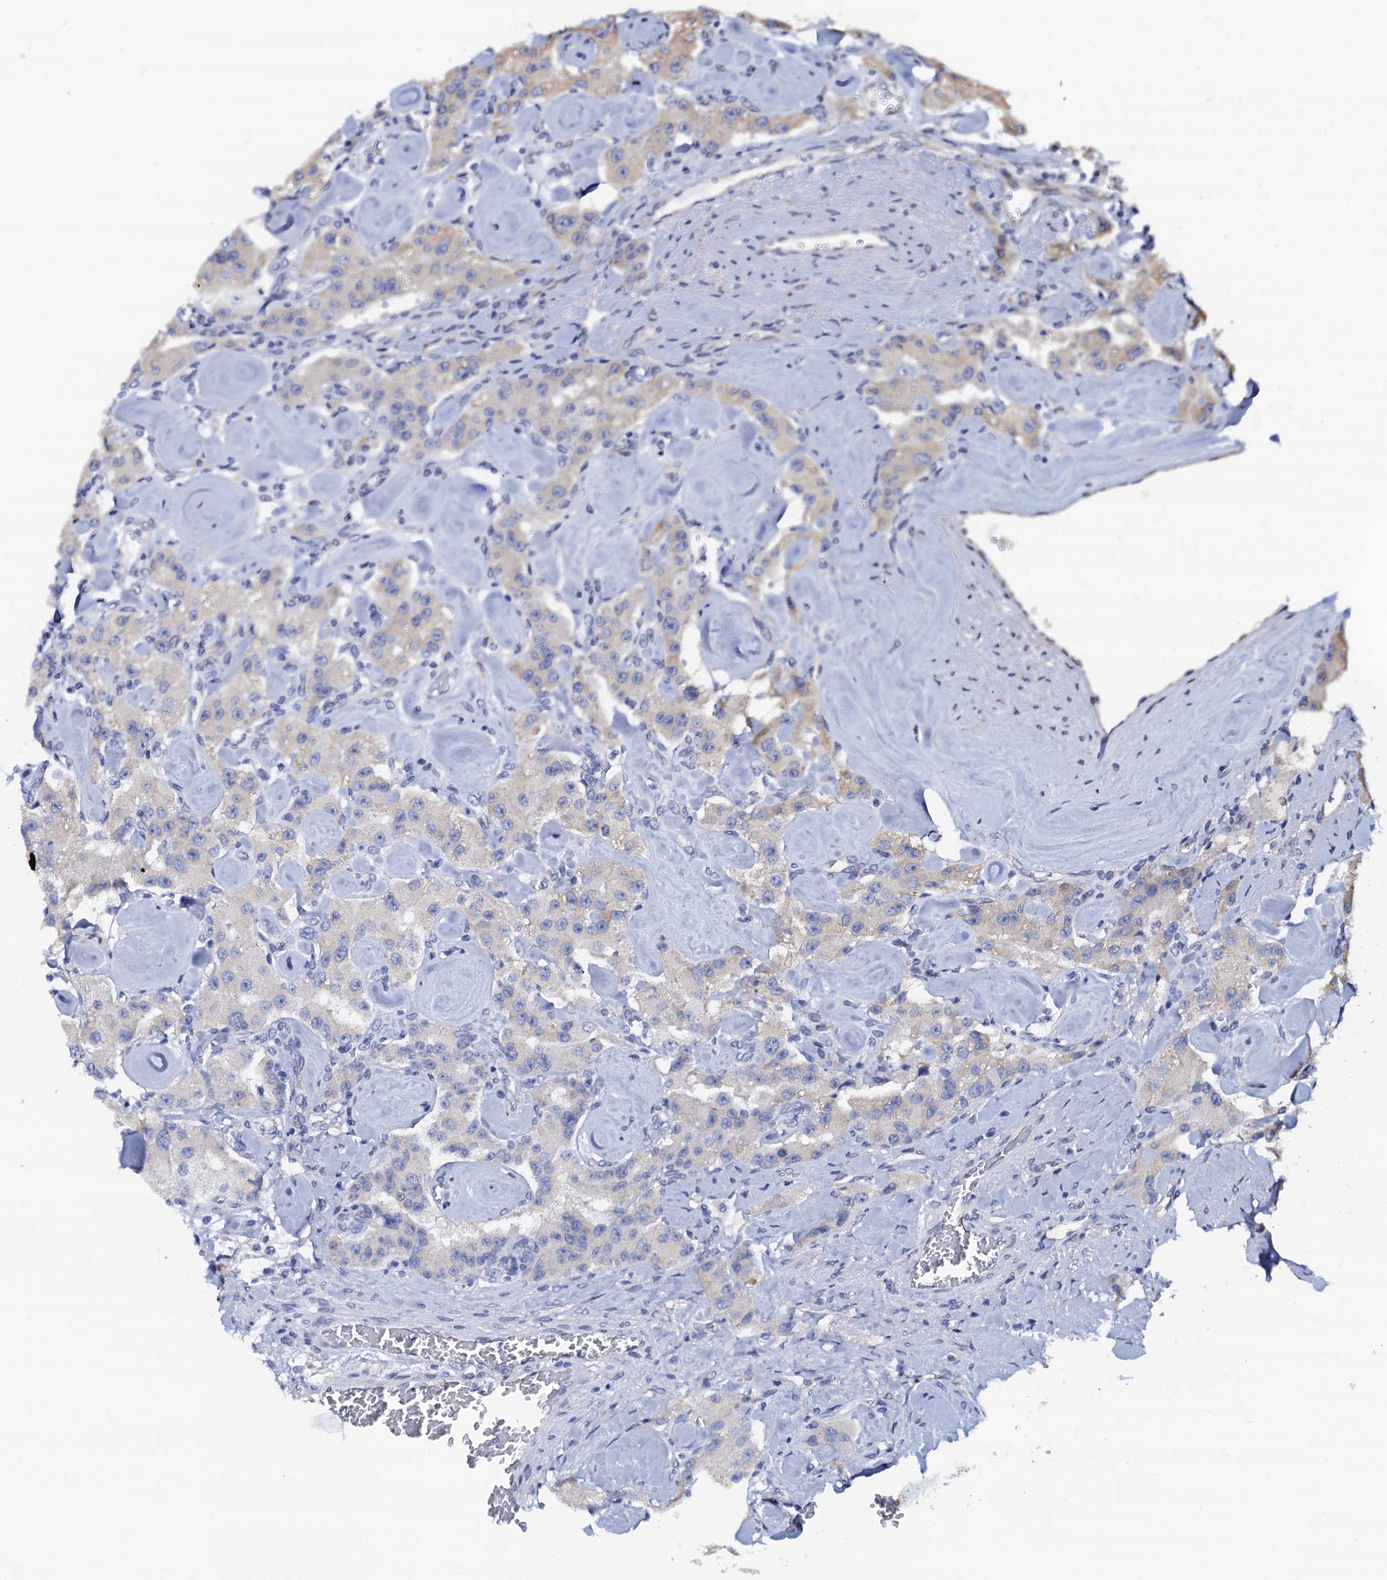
{"staining": {"intensity": "weak", "quantity": "<25%", "location": "cytoplasmic/membranous"}, "tissue": "carcinoid", "cell_type": "Tumor cells", "image_type": "cancer", "snomed": [{"axis": "morphology", "description": "Carcinoid, malignant, NOS"}, {"axis": "topography", "description": "Pancreas"}], "caption": "Protein analysis of malignant carcinoid reveals no significant expression in tumor cells. The staining was performed using DAB to visualize the protein expression in brown, while the nuclei were stained in blue with hematoxylin (Magnification: 20x).", "gene": "AKAP3", "patient": {"sex": "male", "age": 41}}